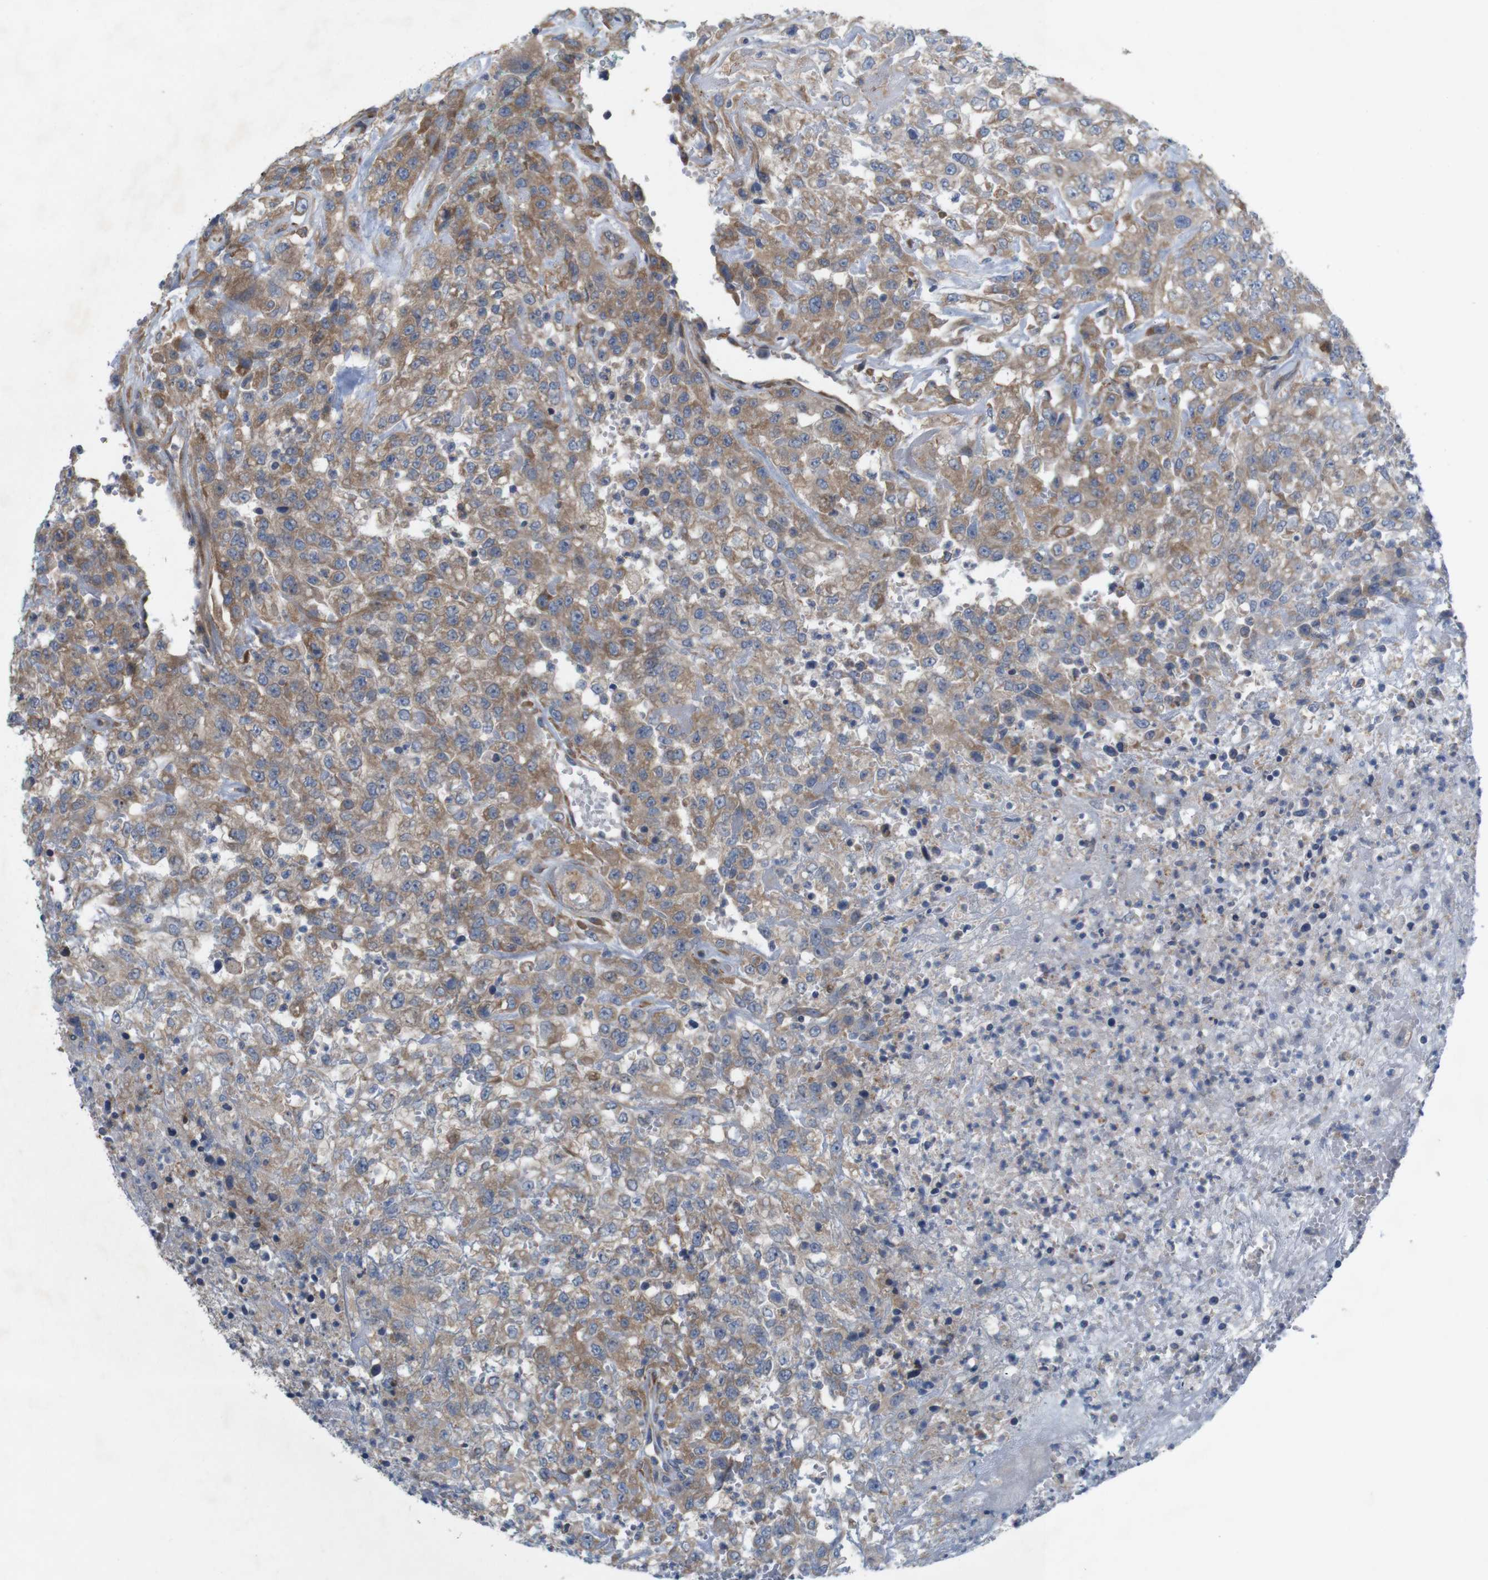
{"staining": {"intensity": "moderate", "quantity": ">75%", "location": "cytoplasmic/membranous"}, "tissue": "urothelial cancer", "cell_type": "Tumor cells", "image_type": "cancer", "snomed": [{"axis": "morphology", "description": "Urothelial carcinoma, High grade"}, {"axis": "topography", "description": "Urinary bladder"}], "caption": "A brown stain highlights moderate cytoplasmic/membranous staining of a protein in urothelial carcinoma (high-grade) tumor cells.", "gene": "SIGLEC8", "patient": {"sex": "male", "age": 46}}